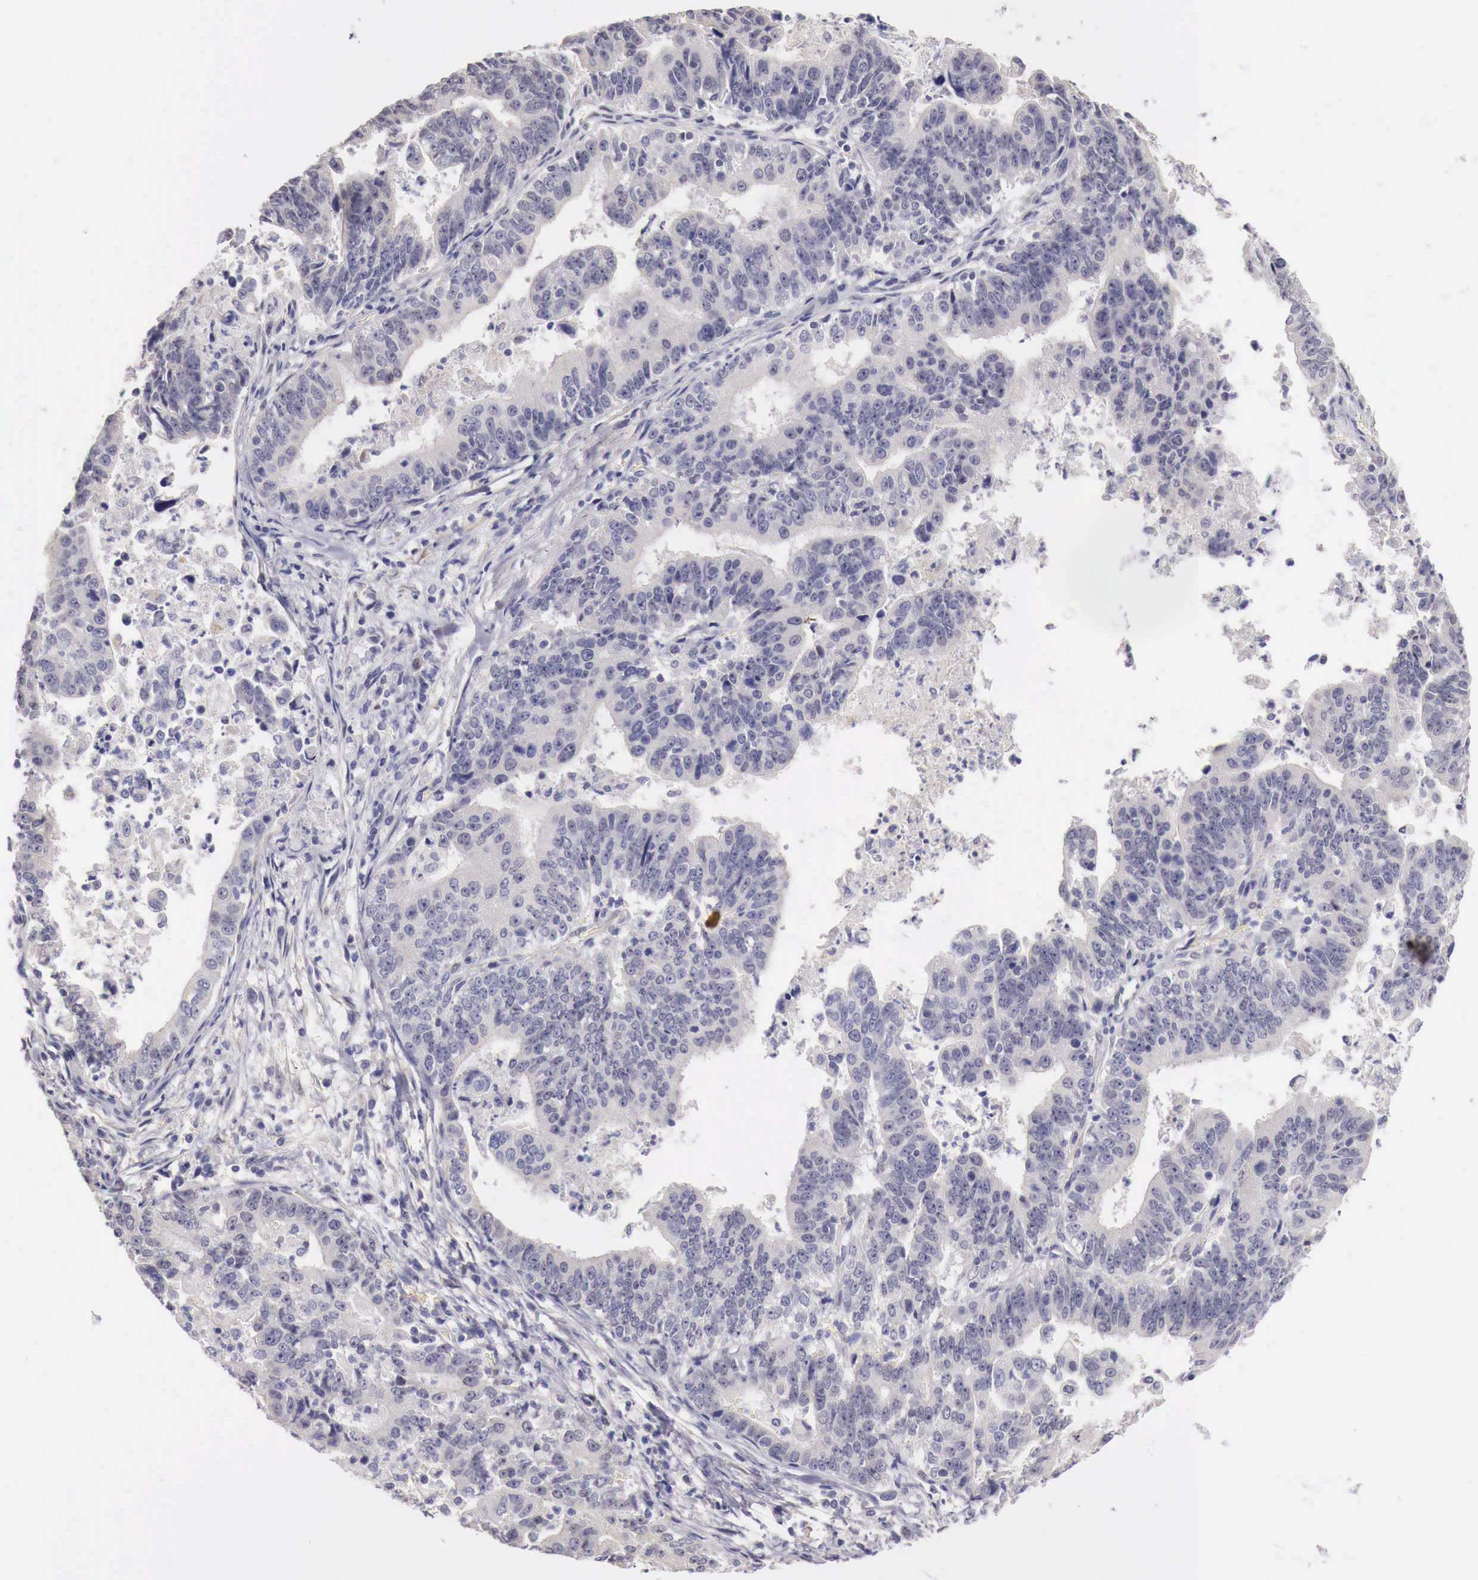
{"staining": {"intensity": "negative", "quantity": "none", "location": "none"}, "tissue": "stomach cancer", "cell_type": "Tumor cells", "image_type": "cancer", "snomed": [{"axis": "morphology", "description": "Adenocarcinoma, NOS"}, {"axis": "topography", "description": "Stomach, upper"}], "caption": "Tumor cells show no significant staining in adenocarcinoma (stomach).", "gene": "ENOX2", "patient": {"sex": "female", "age": 50}}